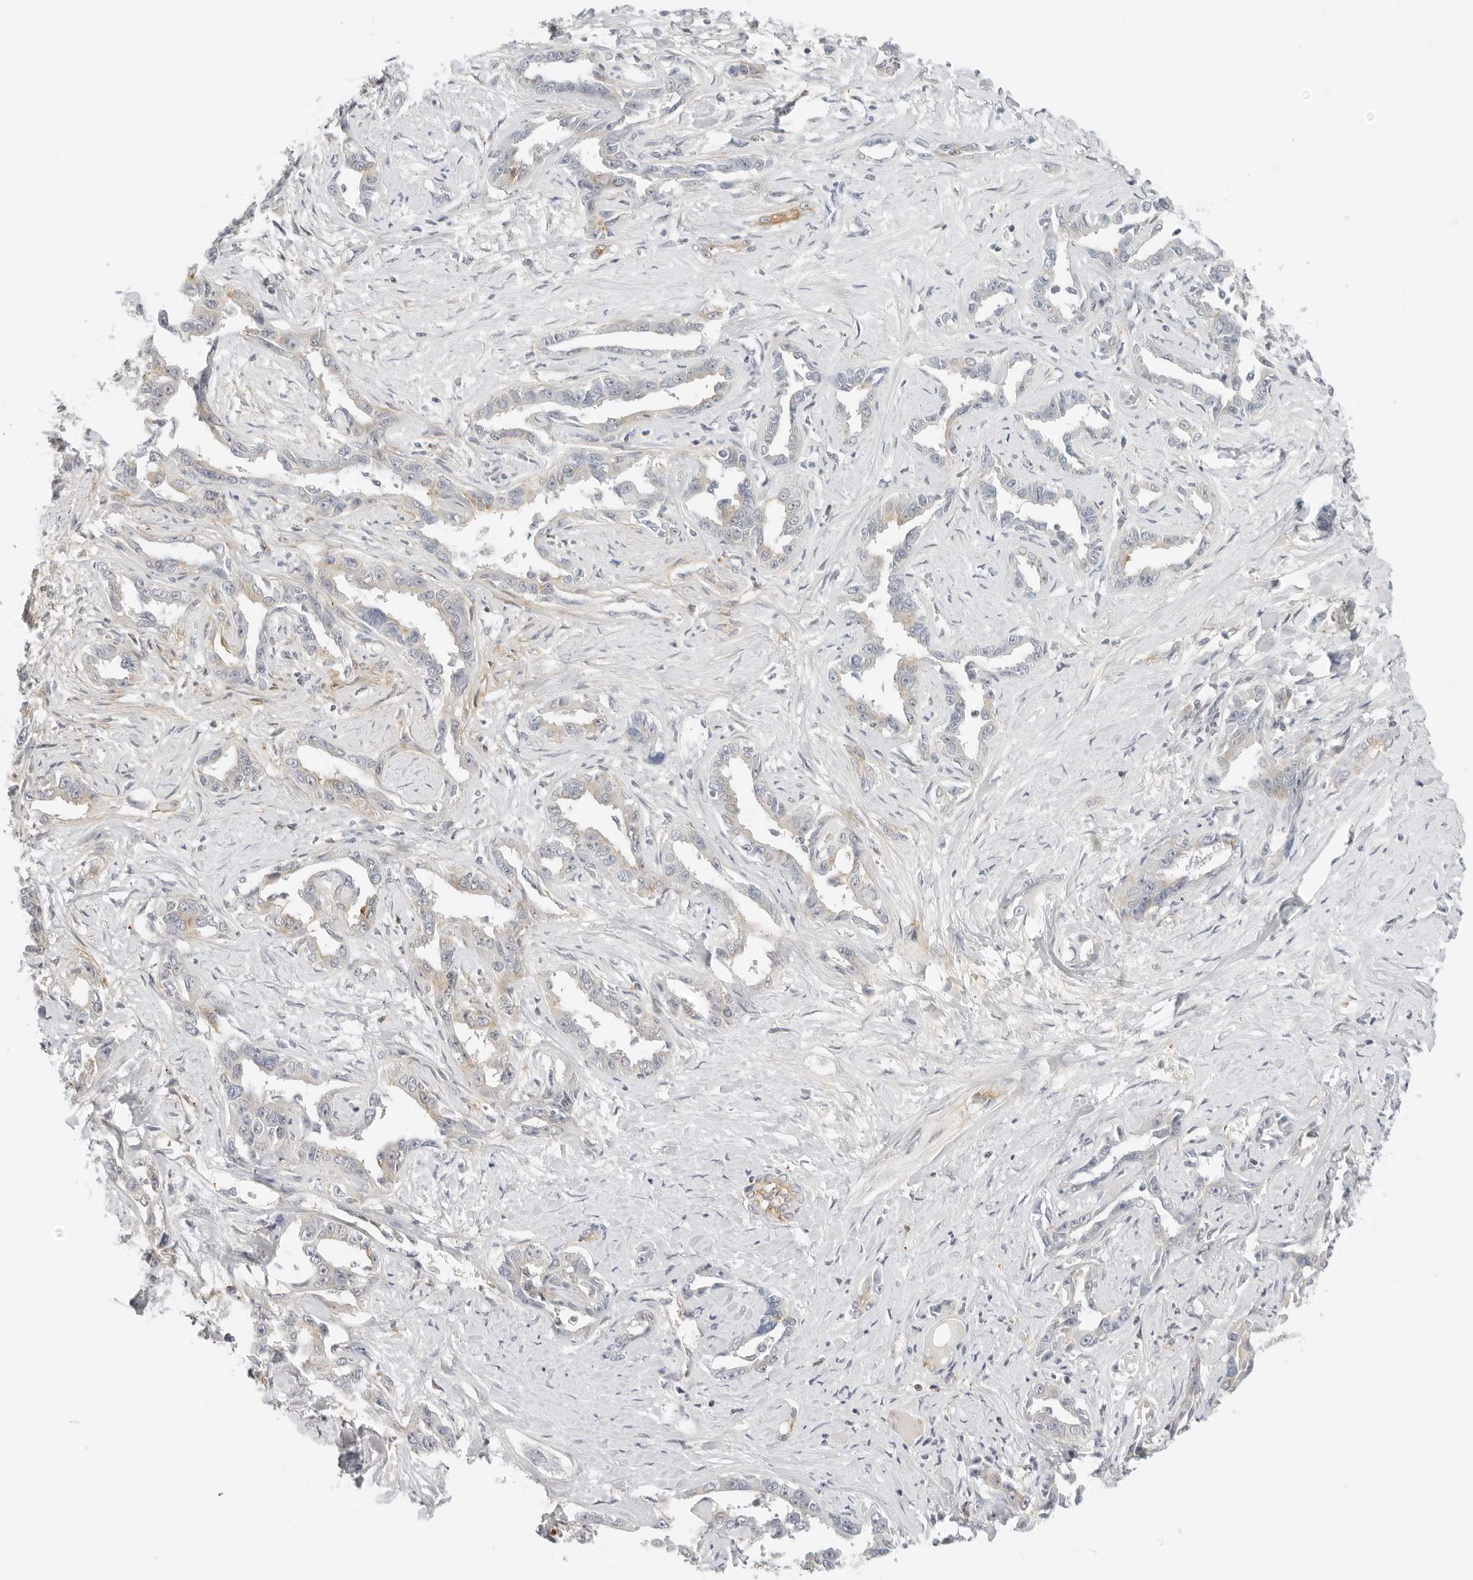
{"staining": {"intensity": "weak", "quantity": "<25%", "location": "cytoplasmic/membranous"}, "tissue": "liver cancer", "cell_type": "Tumor cells", "image_type": "cancer", "snomed": [{"axis": "morphology", "description": "Cholangiocarcinoma"}, {"axis": "topography", "description": "Liver"}], "caption": "DAB immunohistochemical staining of human liver cancer demonstrates no significant expression in tumor cells.", "gene": "OSCP1", "patient": {"sex": "male", "age": 59}}